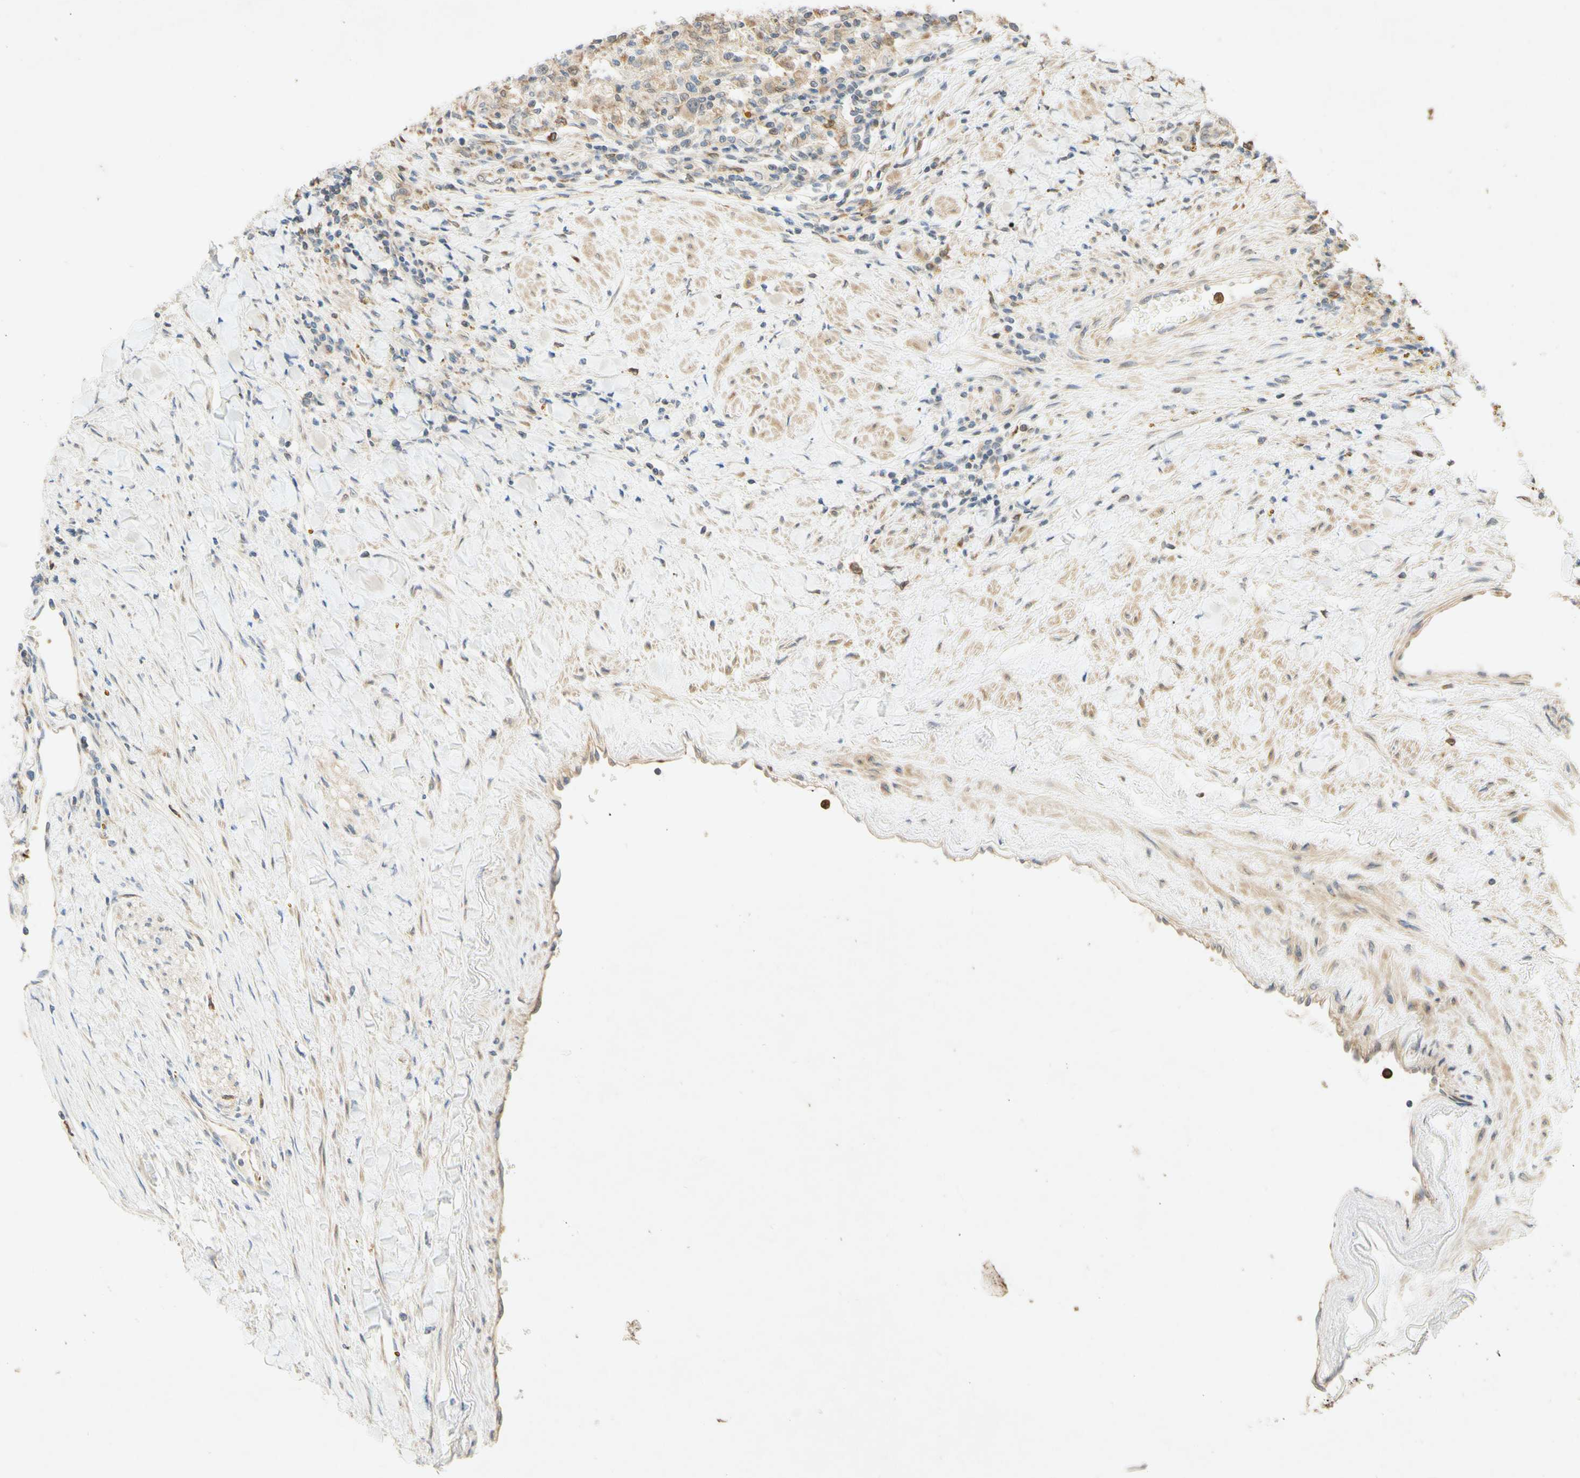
{"staining": {"intensity": "weak", "quantity": "<25%", "location": "cytoplasmic/membranous"}, "tissue": "renal cancer", "cell_type": "Tumor cells", "image_type": "cancer", "snomed": [{"axis": "morphology", "description": "Adenocarcinoma, NOS"}, {"axis": "topography", "description": "Kidney"}], "caption": "DAB immunohistochemical staining of renal cancer displays no significant positivity in tumor cells. (DAB immunohistochemistry visualized using brightfield microscopy, high magnification).", "gene": "GATA1", "patient": {"sex": "male", "age": 68}}